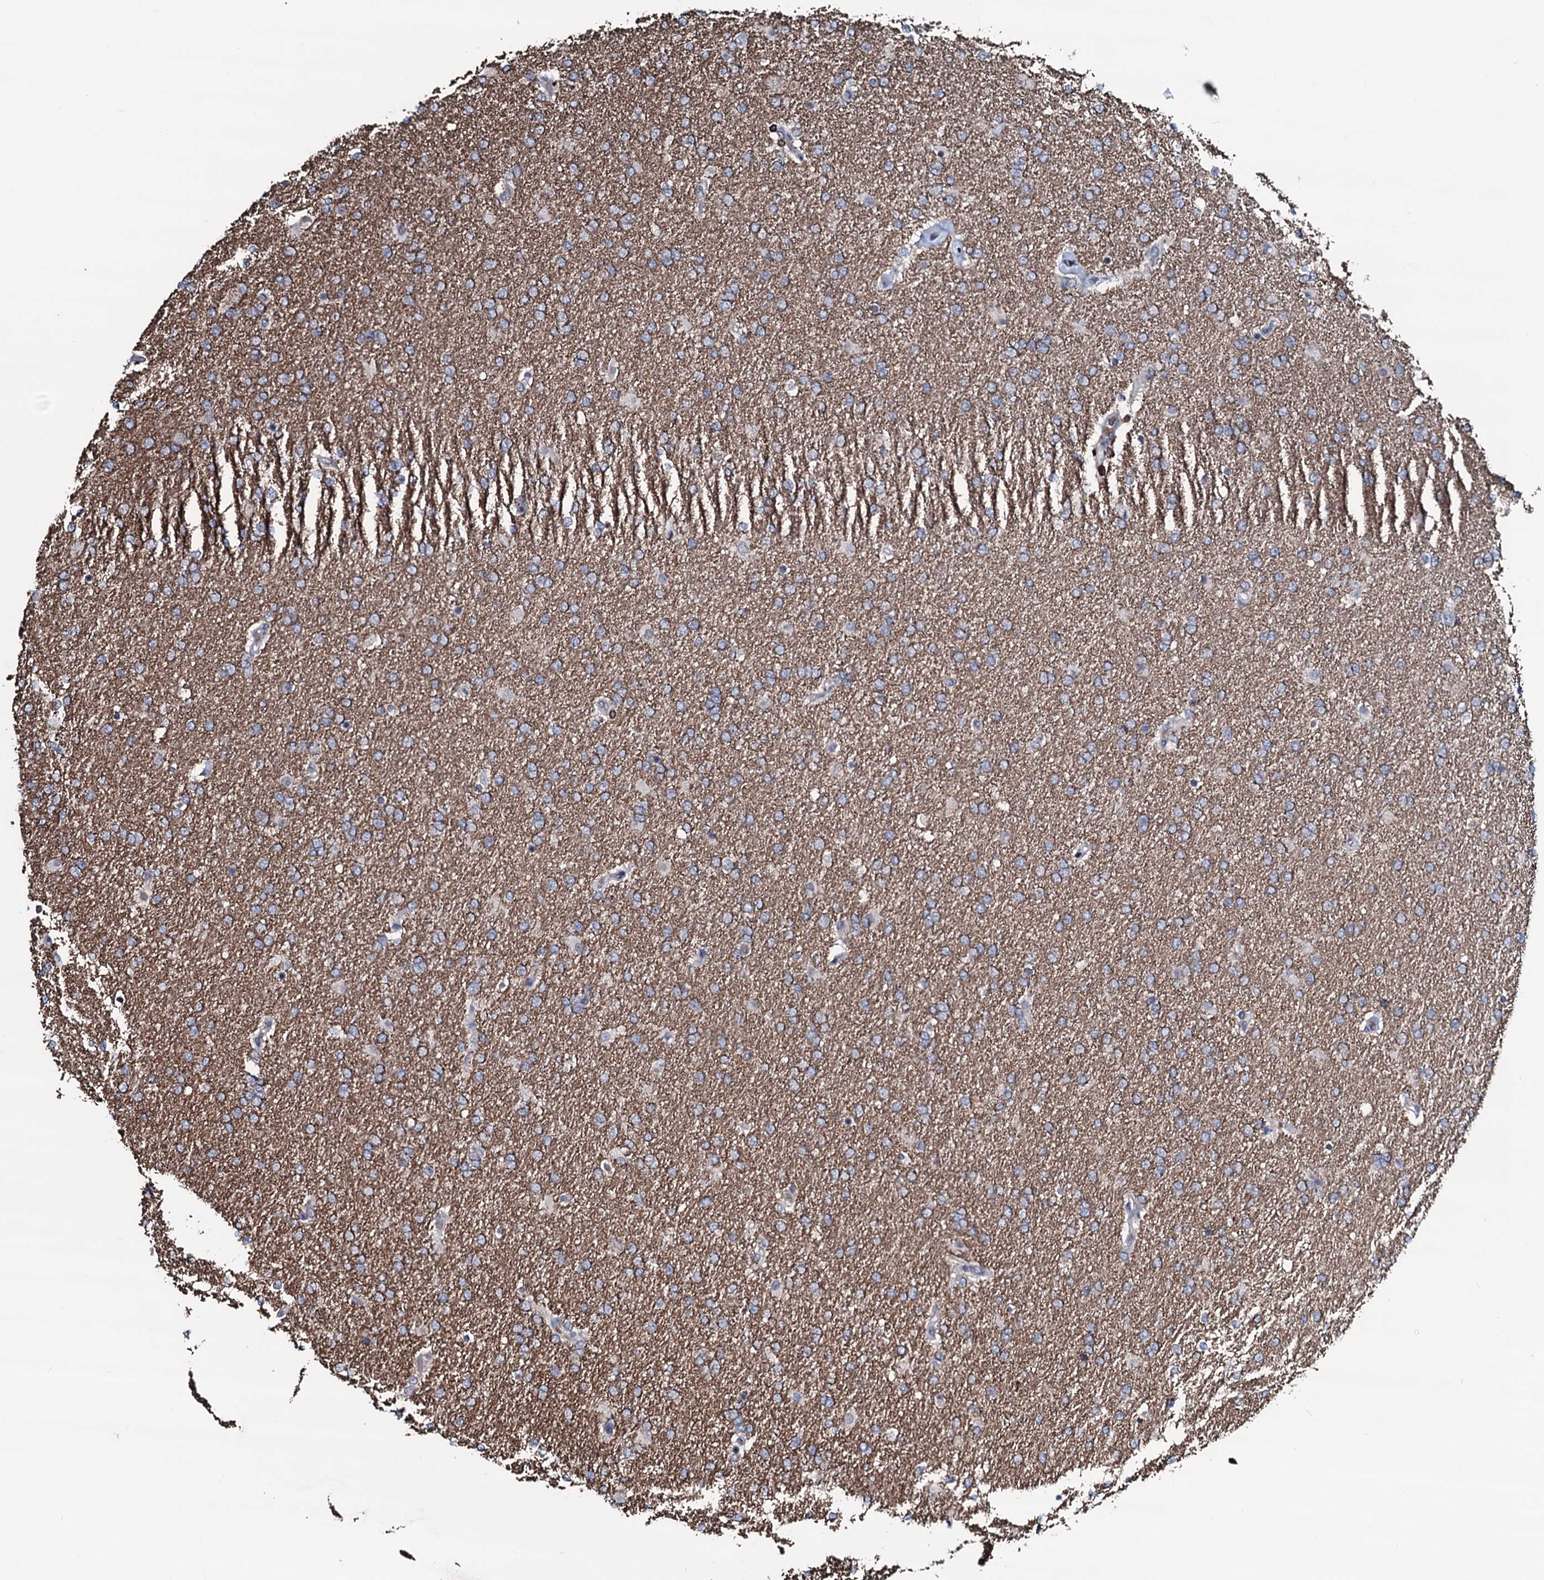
{"staining": {"intensity": "weak", "quantity": "<25%", "location": "cytoplasmic/membranous"}, "tissue": "glioma", "cell_type": "Tumor cells", "image_type": "cancer", "snomed": [{"axis": "morphology", "description": "Glioma, malignant, High grade"}, {"axis": "topography", "description": "Brain"}], "caption": "Glioma was stained to show a protein in brown. There is no significant expression in tumor cells.", "gene": "OGFOD2", "patient": {"sex": "male", "age": 72}}